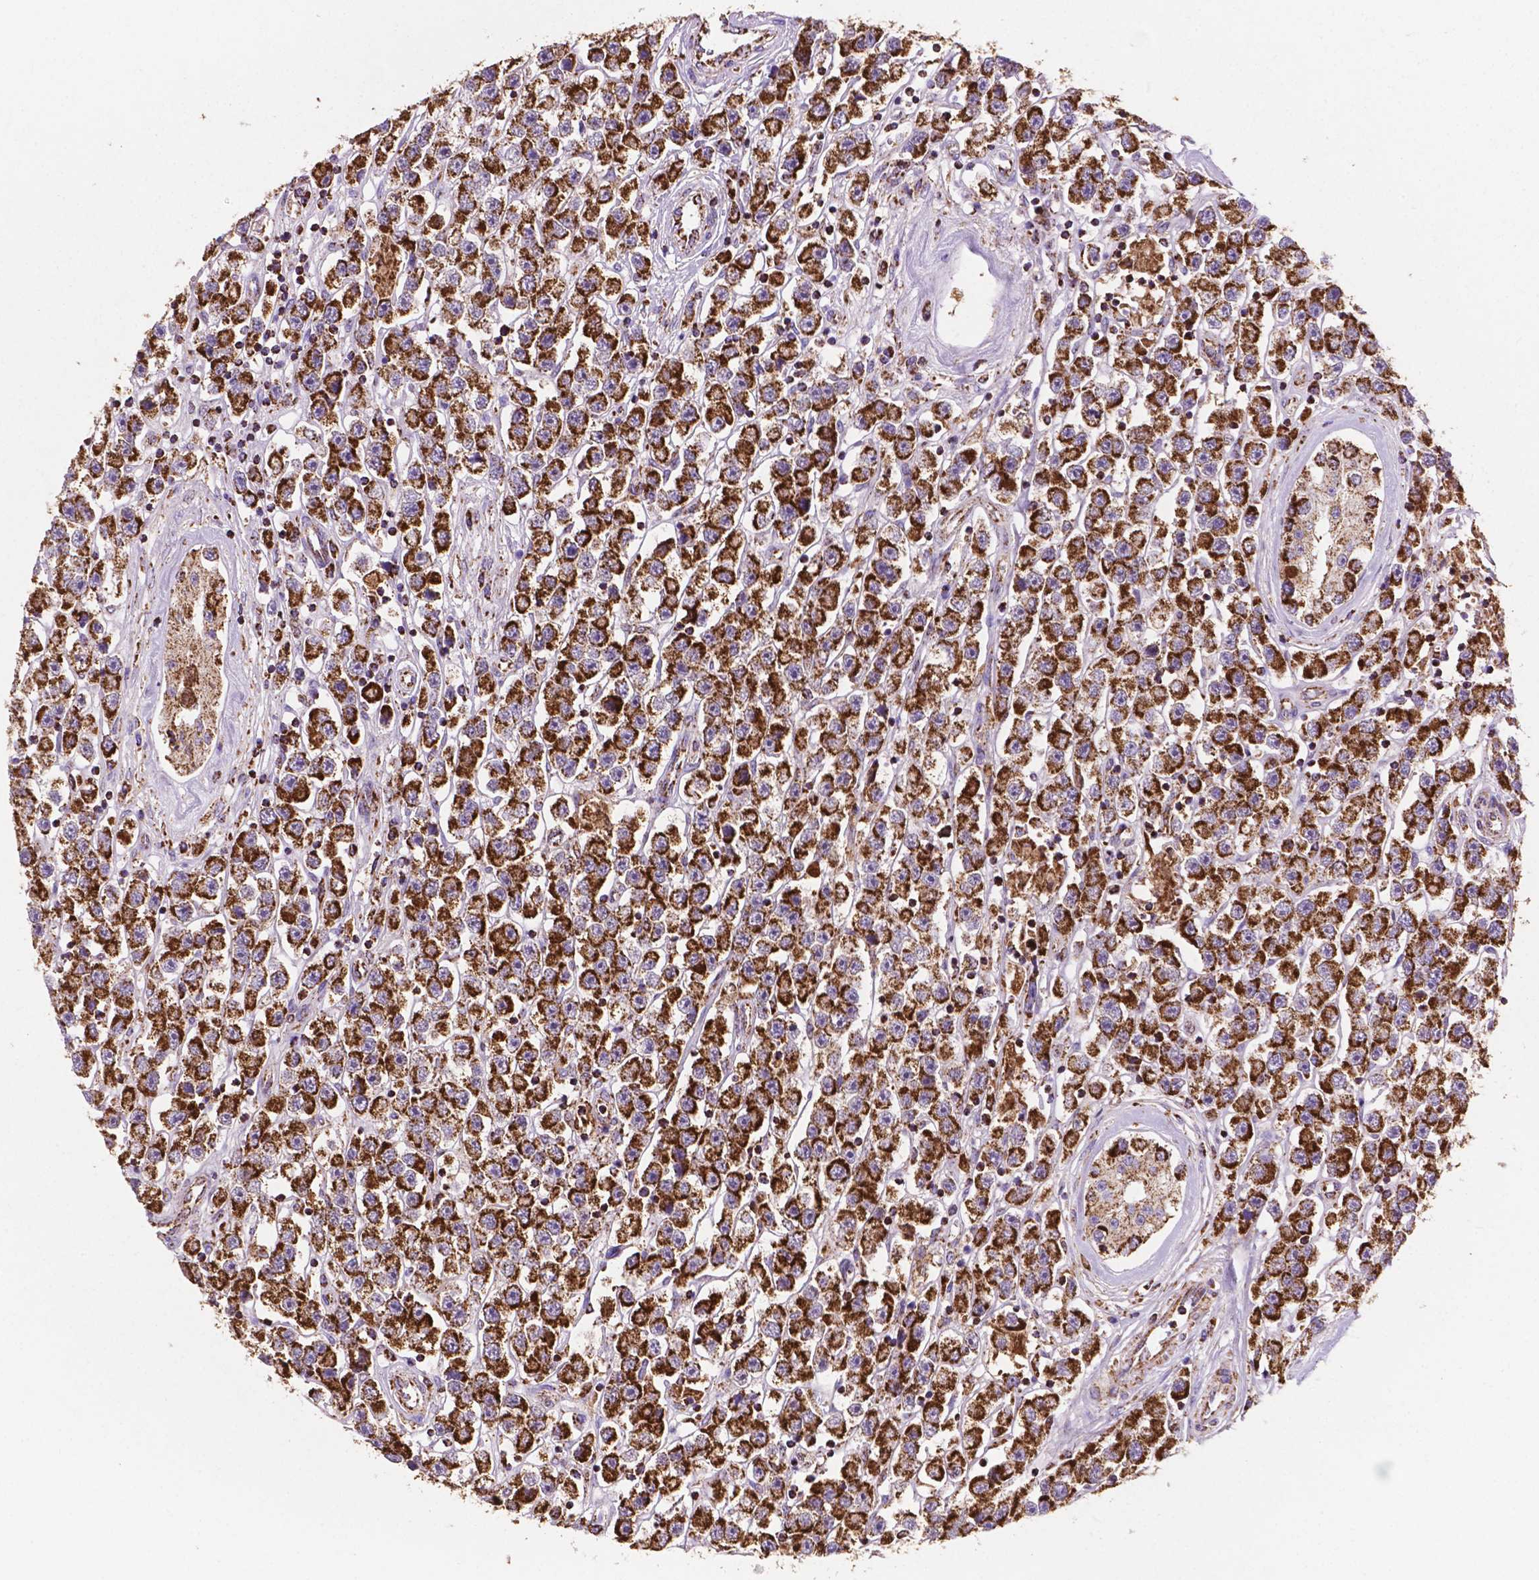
{"staining": {"intensity": "strong", "quantity": ">75%", "location": "cytoplasmic/membranous"}, "tissue": "testis cancer", "cell_type": "Tumor cells", "image_type": "cancer", "snomed": [{"axis": "morphology", "description": "Seminoma, NOS"}, {"axis": "topography", "description": "Testis"}], "caption": "Protein expression analysis of testis seminoma exhibits strong cytoplasmic/membranous positivity in approximately >75% of tumor cells. The protein of interest is stained brown, and the nuclei are stained in blue (DAB IHC with brightfield microscopy, high magnification).", "gene": "HSPD1", "patient": {"sex": "male", "age": 45}}